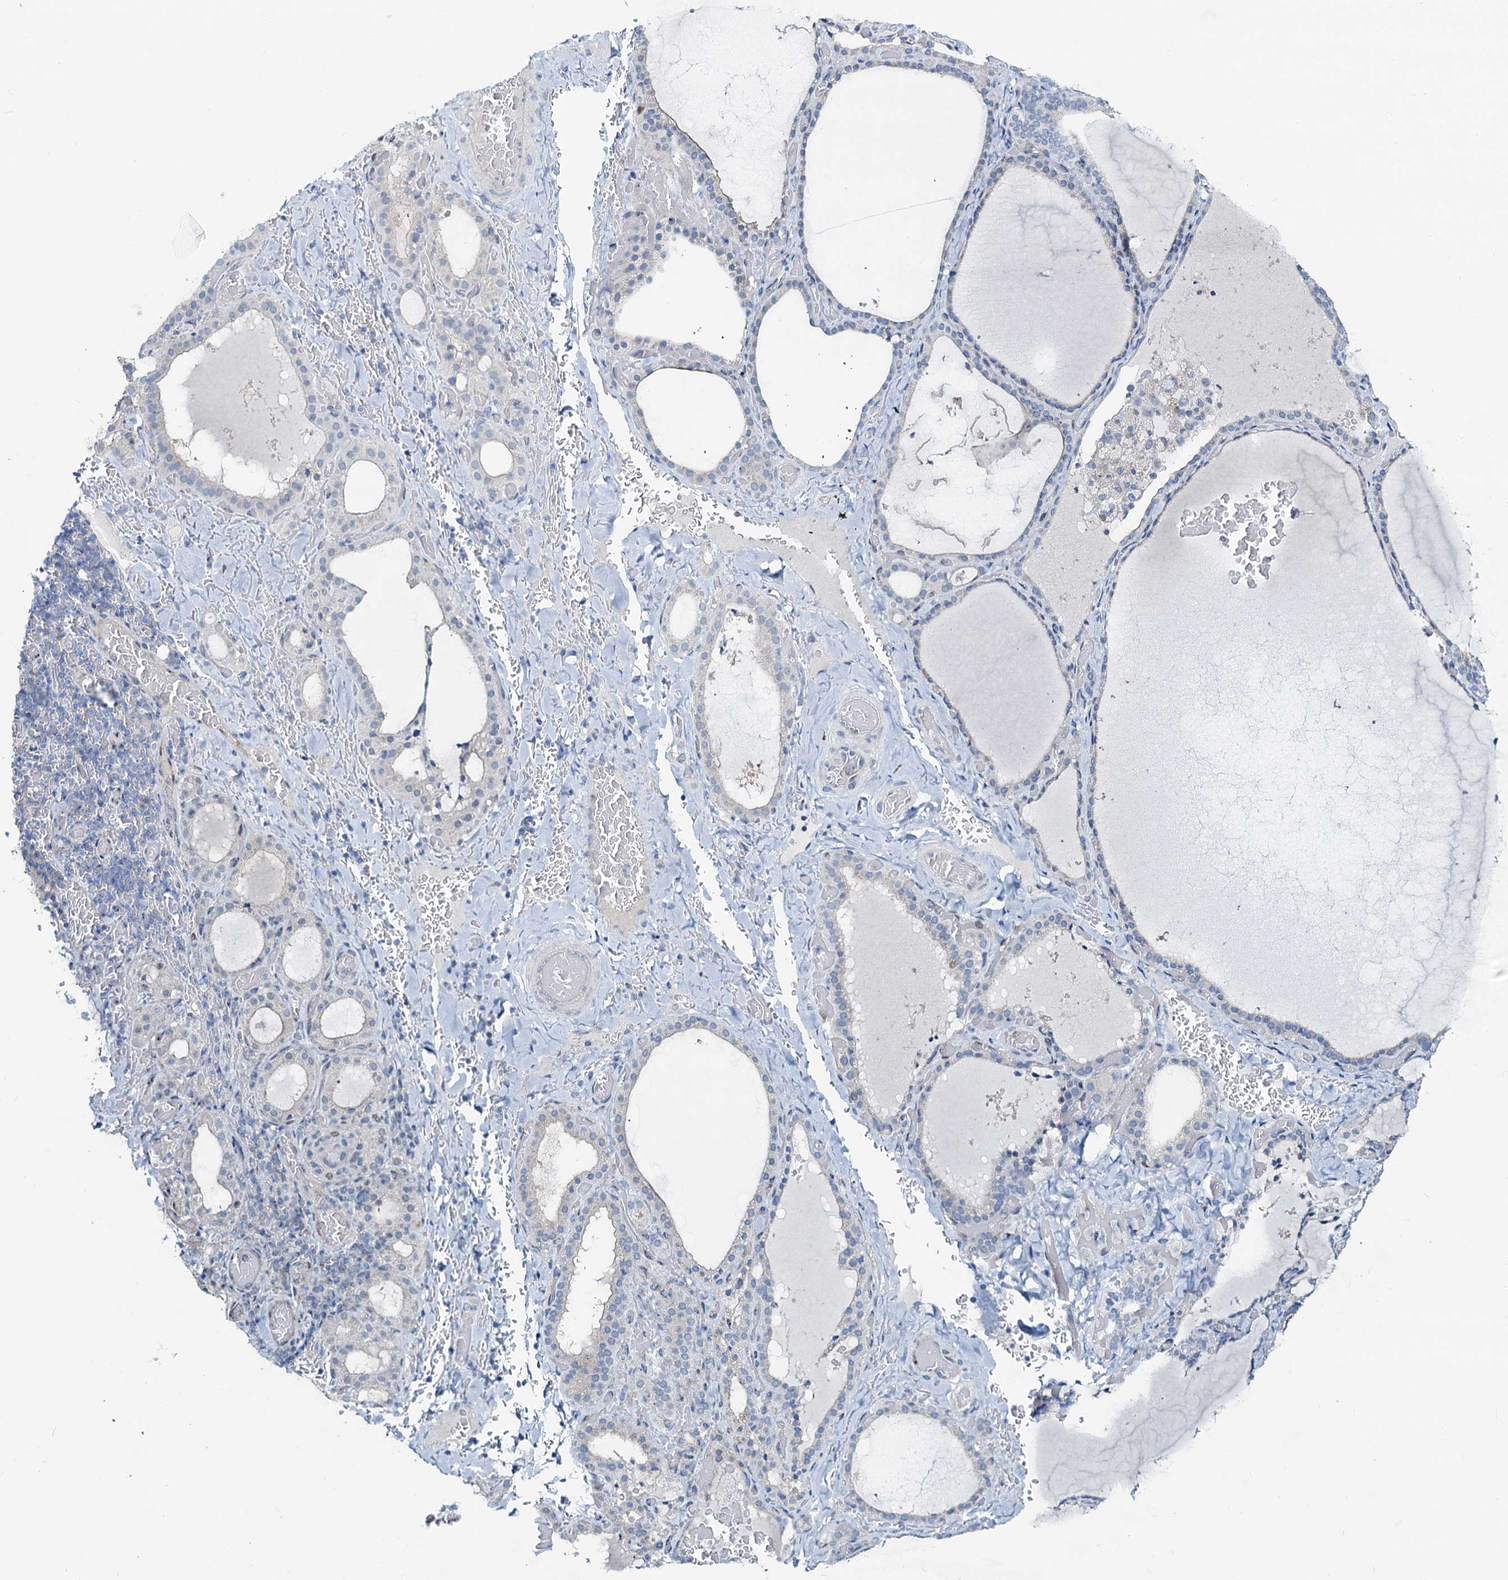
{"staining": {"intensity": "negative", "quantity": "none", "location": "none"}, "tissue": "thyroid gland", "cell_type": "Glandular cells", "image_type": "normal", "snomed": [{"axis": "morphology", "description": "Normal tissue, NOS"}, {"axis": "topography", "description": "Thyroid gland"}], "caption": "The immunohistochemistry (IHC) image has no significant staining in glandular cells of thyroid gland. The staining is performed using DAB (3,3'-diaminobenzidine) brown chromogen with nuclei counter-stained in using hematoxylin.", "gene": "ASTE1", "patient": {"sex": "female", "age": 39}}